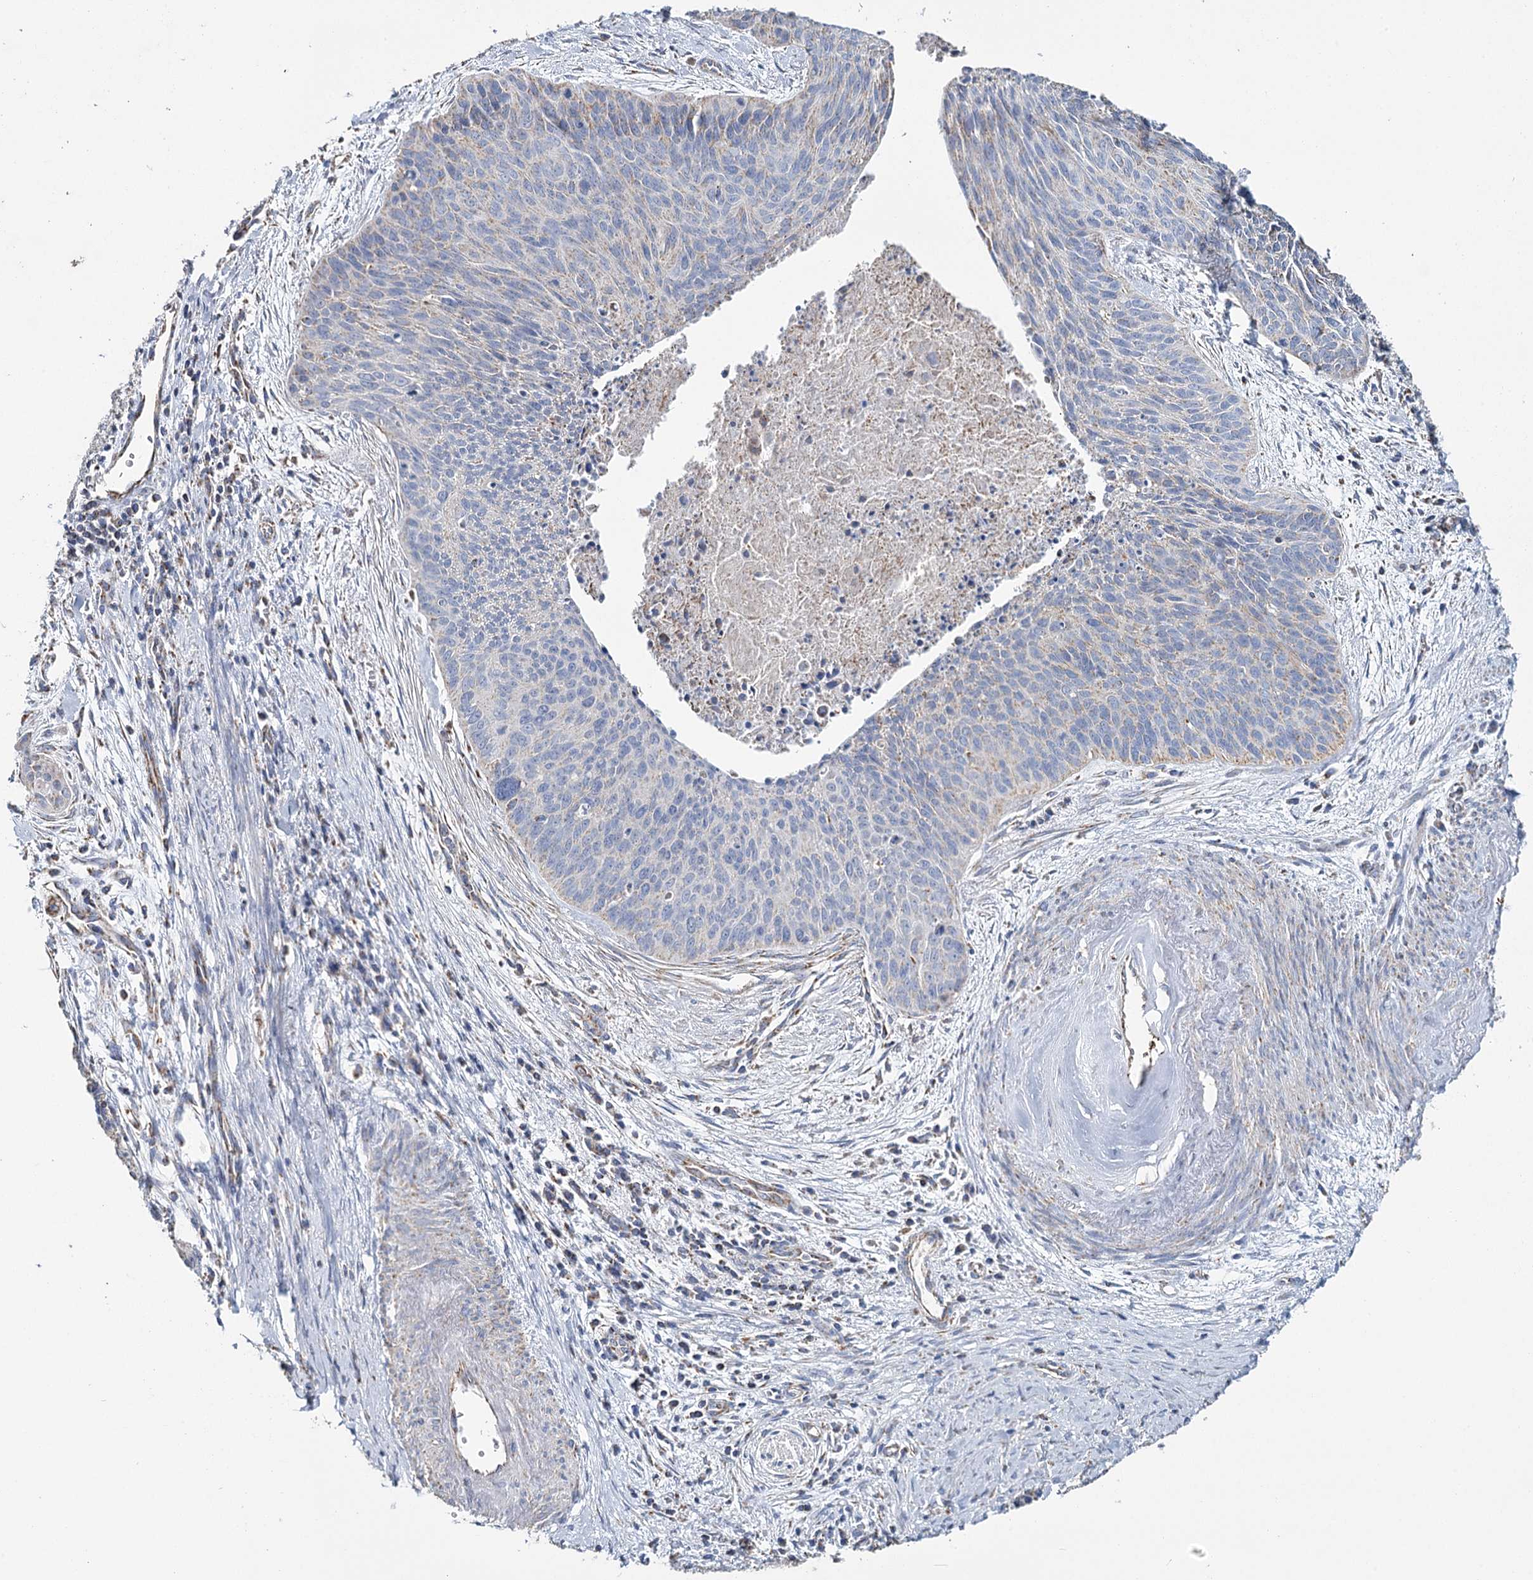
{"staining": {"intensity": "weak", "quantity": "<25%", "location": "cytoplasmic/membranous"}, "tissue": "cervical cancer", "cell_type": "Tumor cells", "image_type": "cancer", "snomed": [{"axis": "morphology", "description": "Squamous cell carcinoma, NOS"}, {"axis": "topography", "description": "Cervix"}], "caption": "High power microscopy micrograph of an IHC micrograph of cervical squamous cell carcinoma, revealing no significant positivity in tumor cells.", "gene": "MRPL44", "patient": {"sex": "female", "age": 55}}